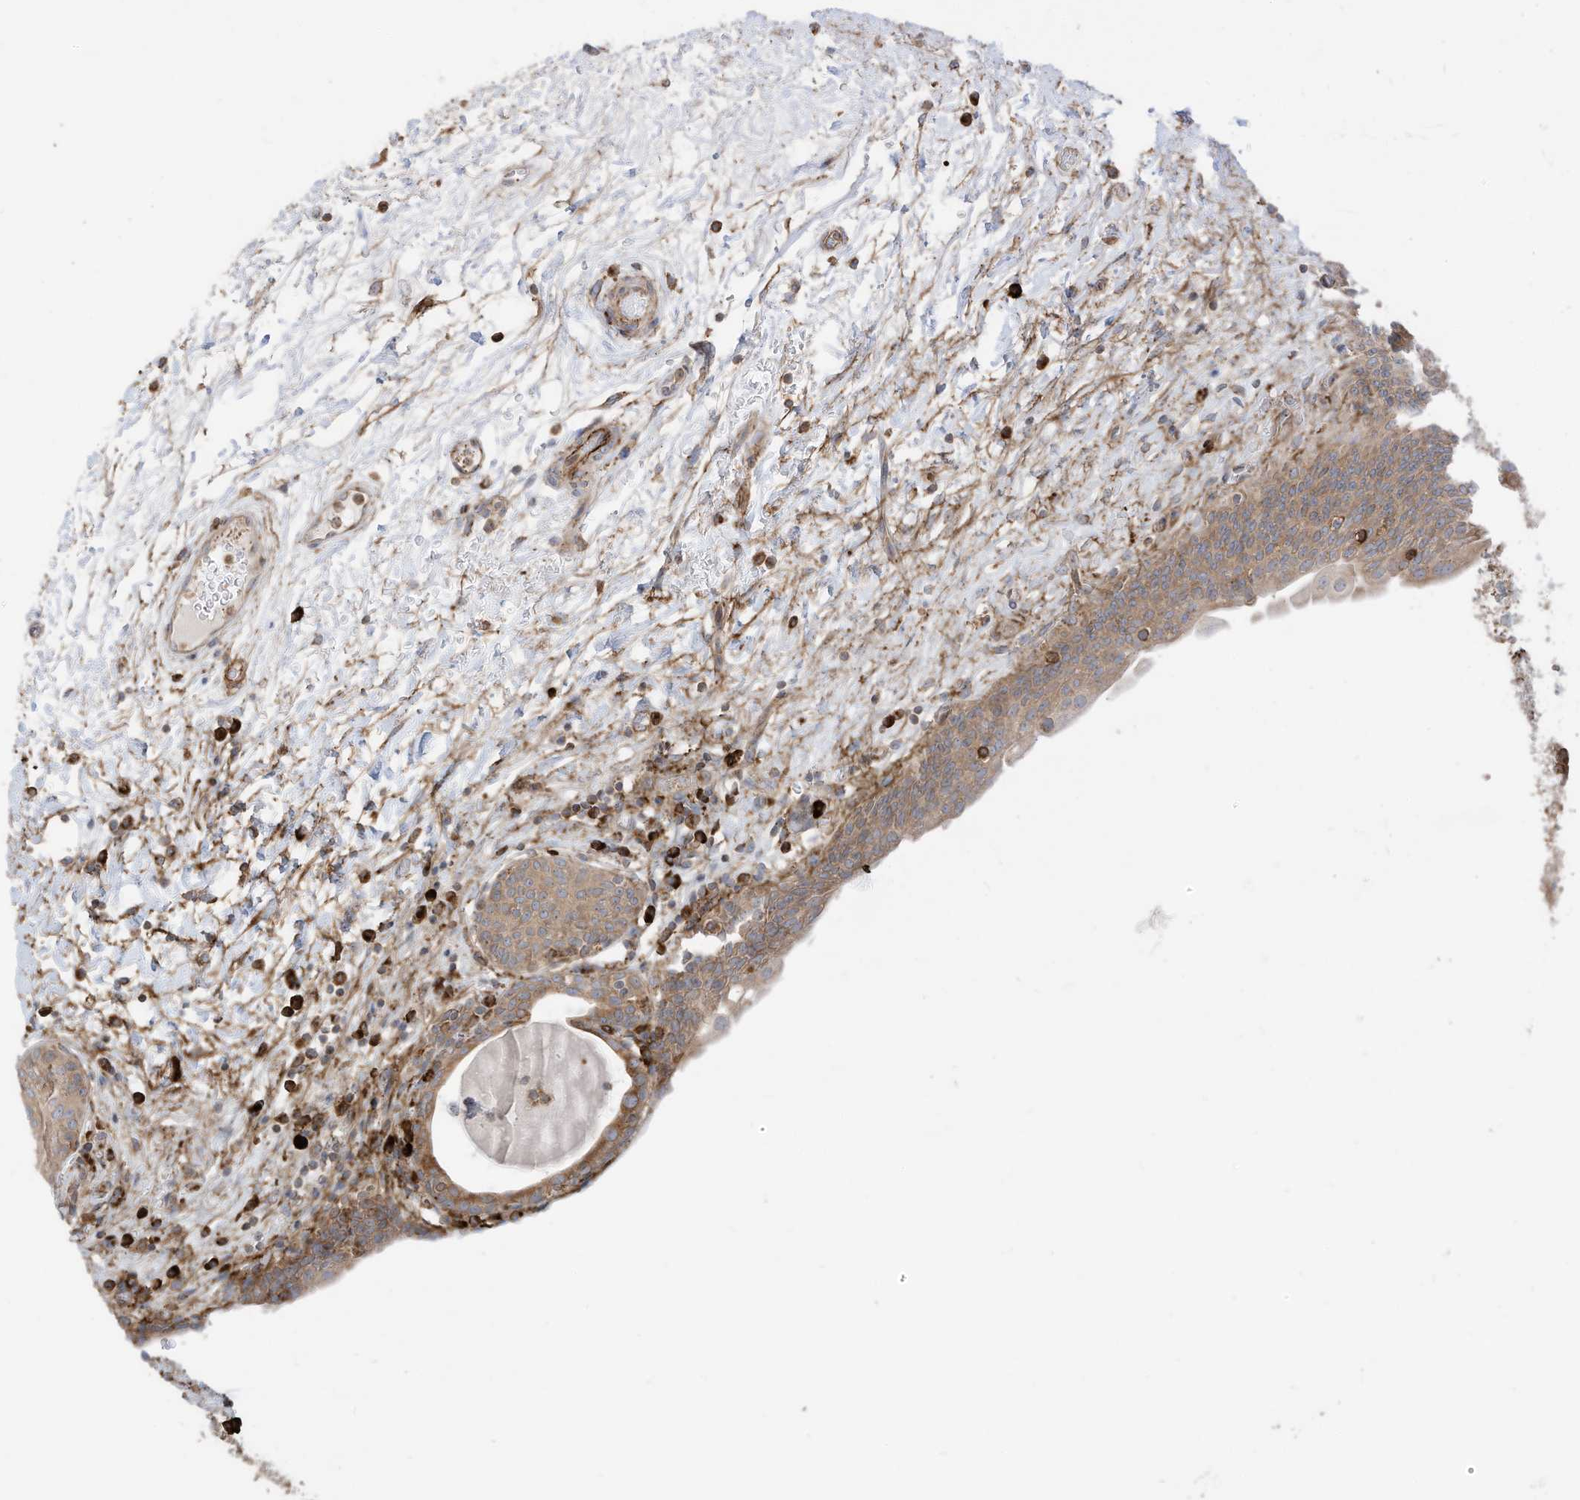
{"staining": {"intensity": "moderate", "quantity": "25%-75%", "location": "cytoplasmic/membranous"}, "tissue": "urinary bladder", "cell_type": "Urothelial cells", "image_type": "normal", "snomed": [{"axis": "morphology", "description": "Normal tissue, NOS"}, {"axis": "topography", "description": "Urinary bladder"}], "caption": "The micrograph exhibits staining of benign urinary bladder, revealing moderate cytoplasmic/membranous protein expression (brown color) within urothelial cells.", "gene": "TRNAU1AP", "patient": {"sex": "male", "age": 83}}